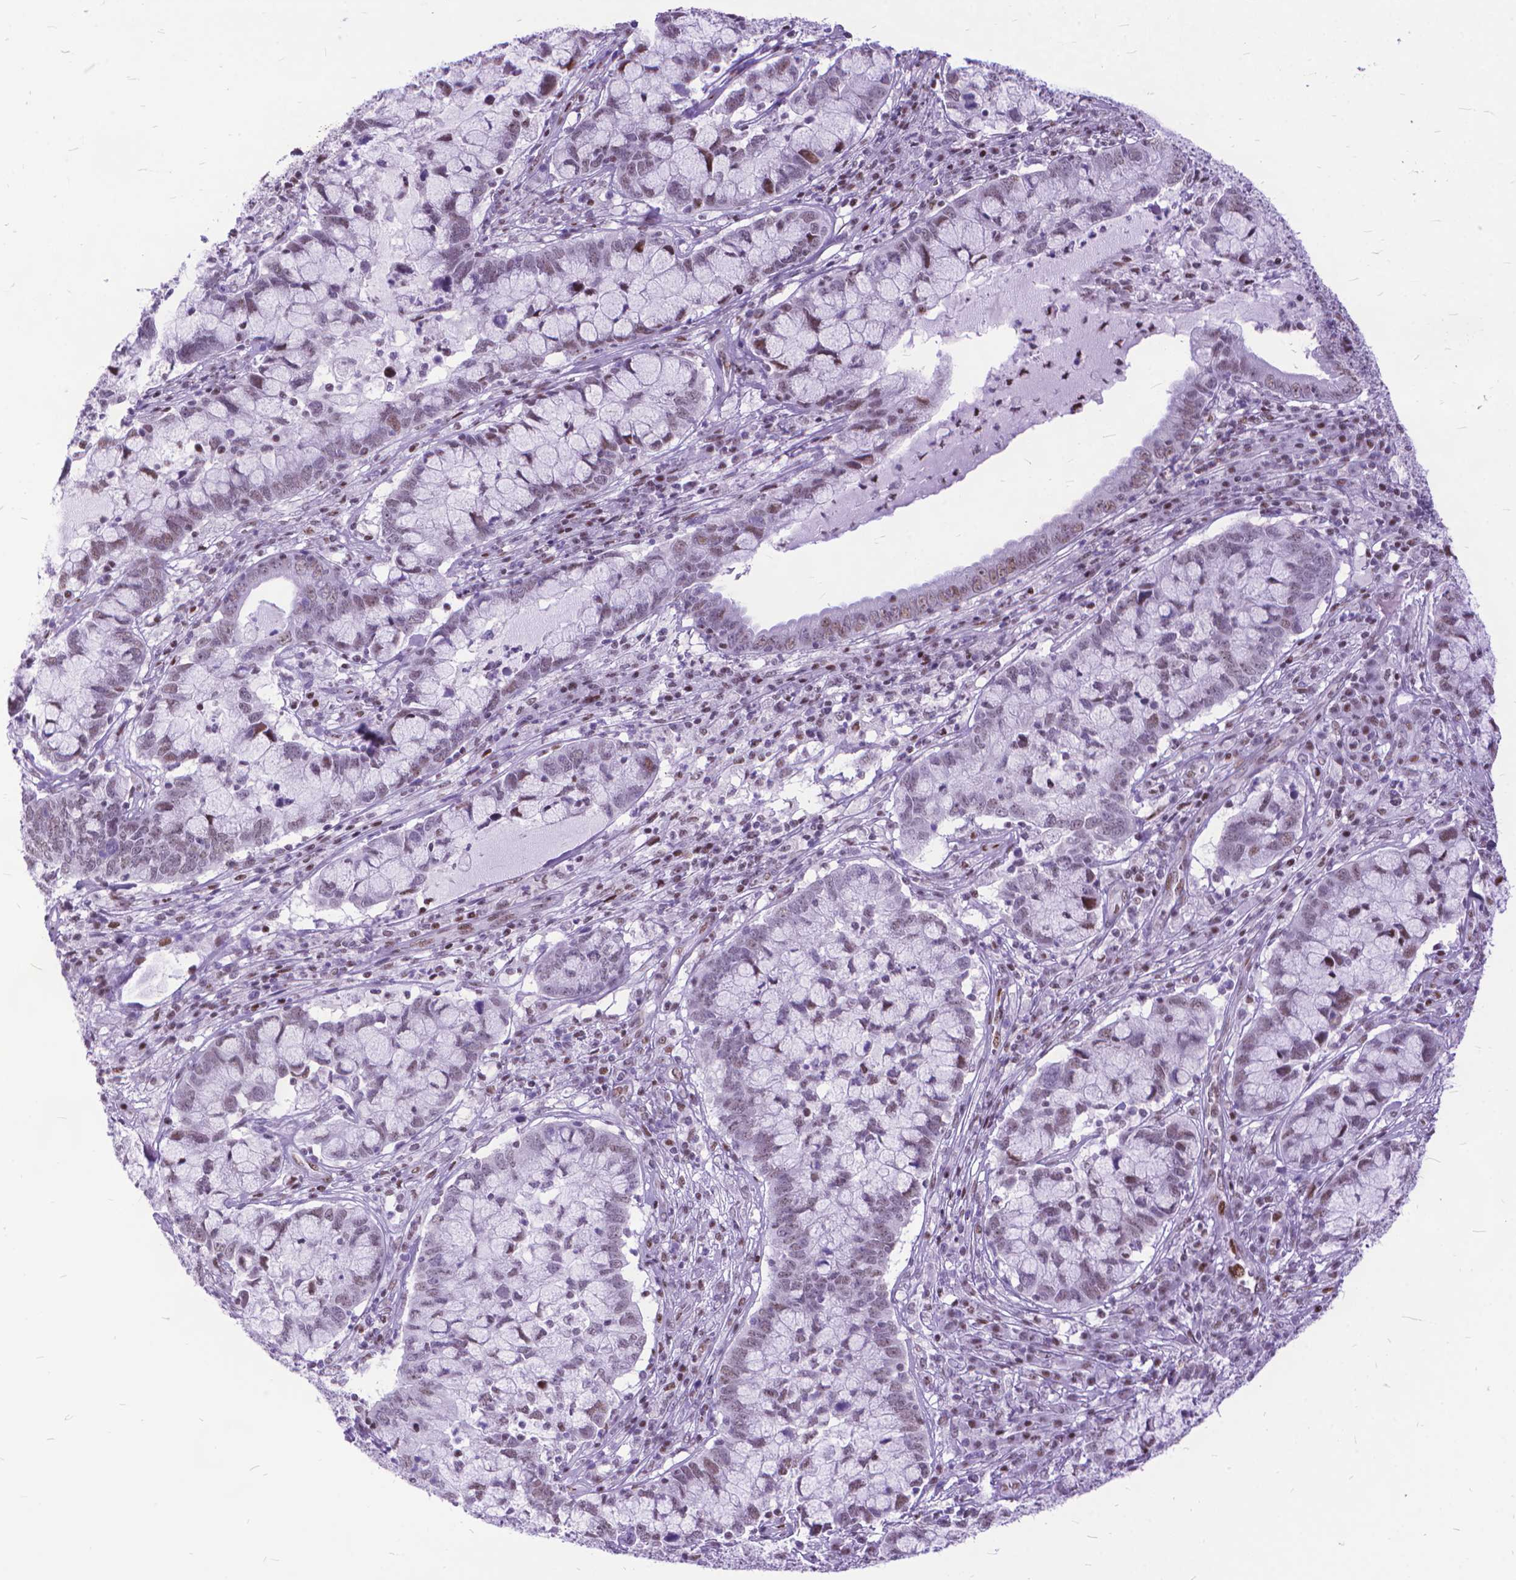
{"staining": {"intensity": "weak", "quantity": "25%-75%", "location": "nuclear"}, "tissue": "cervical cancer", "cell_type": "Tumor cells", "image_type": "cancer", "snomed": [{"axis": "morphology", "description": "Adenocarcinoma, NOS"}, {"axis": "topography", "description": "Cervix"}], "caption": "This is an image of immunohistochemistry (IHC) staining of cervical cancer, which shows weak positivity in the nuclear of tumor cells.", "gene": "POLE4", "patient": {"sex": "female", "age": 40}}